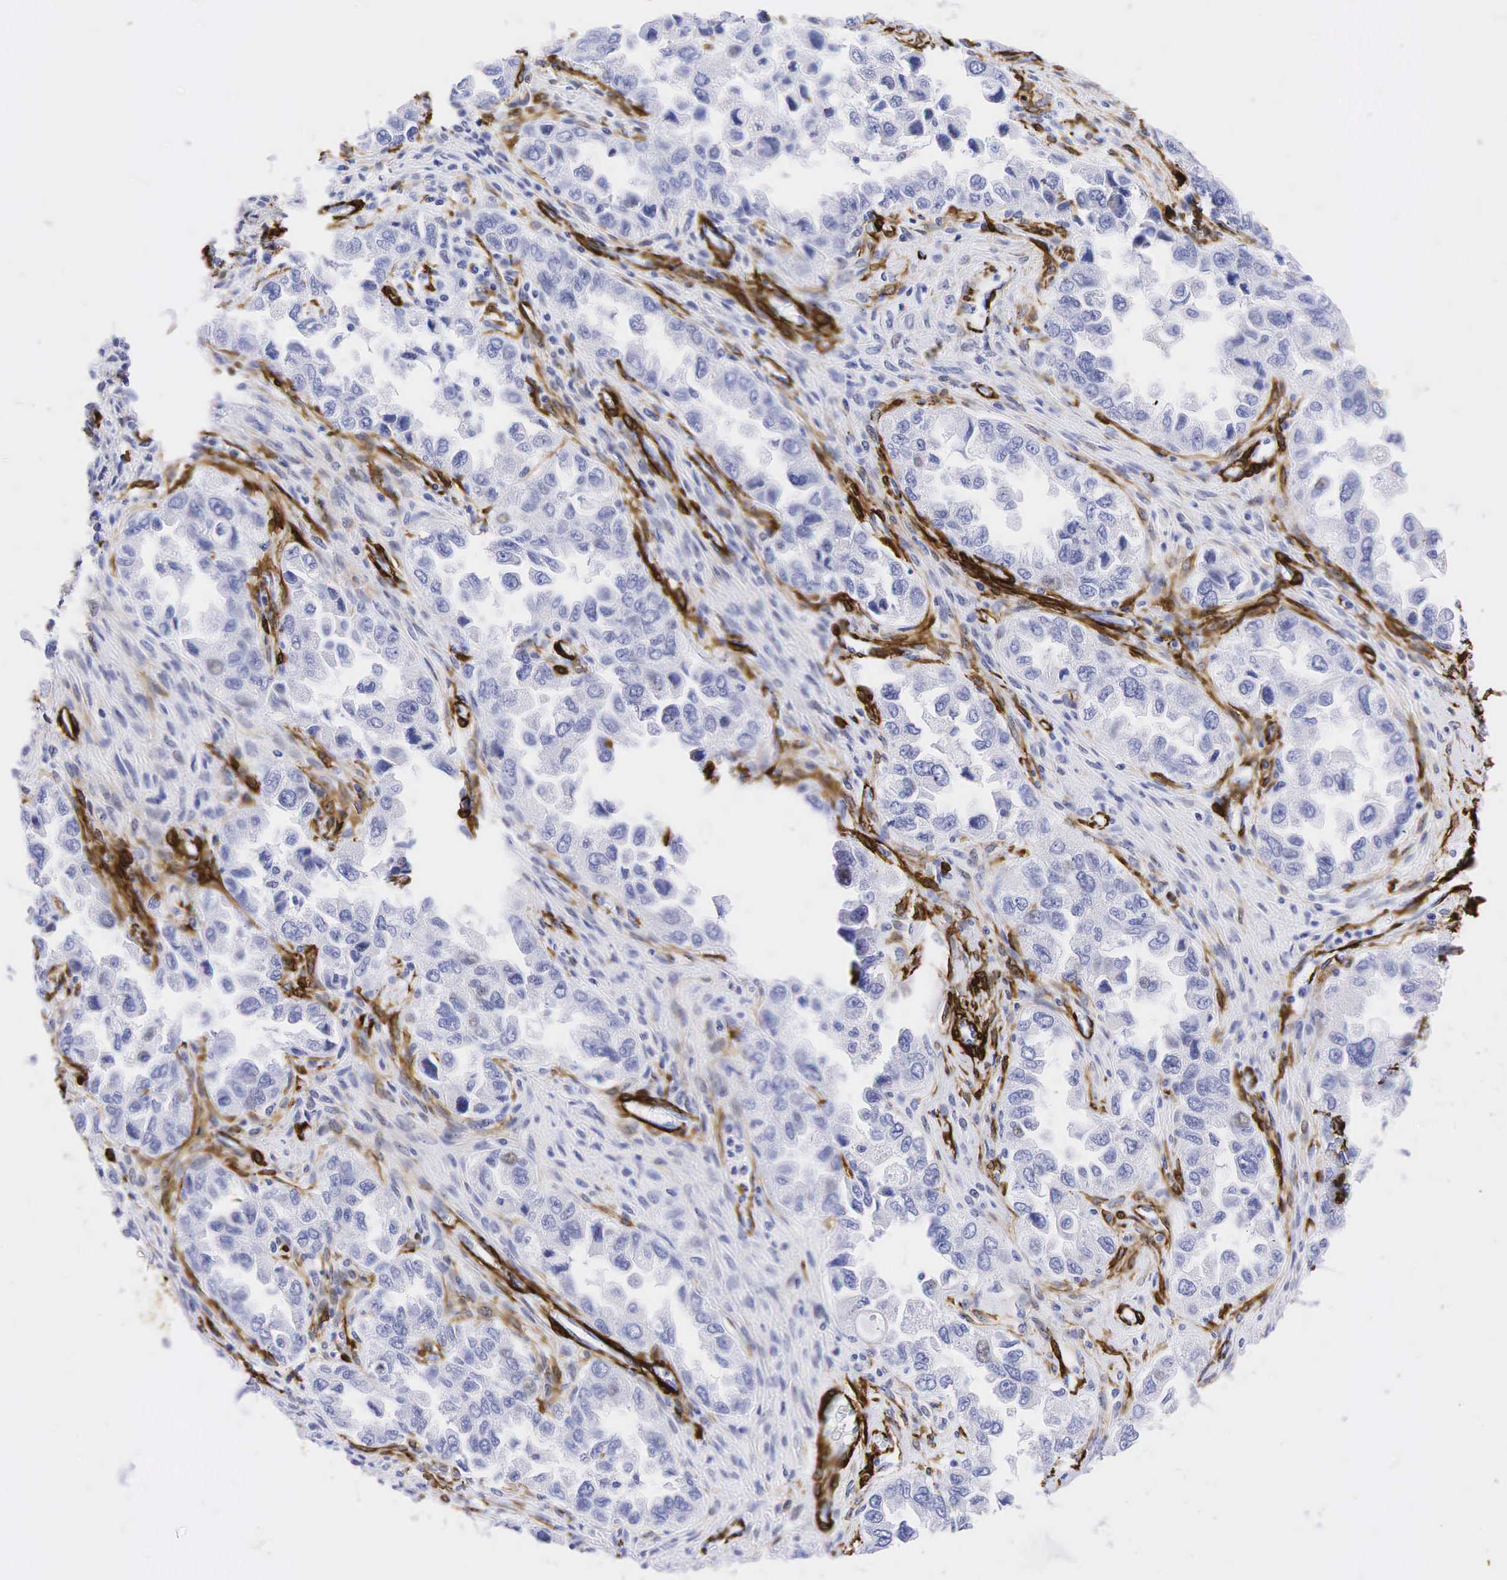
{"staining": {"intensity": "negative", "quantity": "none", "location": "none"}, "tissue": "ovarian cancer", "cell_type": "Tumor cells", "image_type": "cancer", "snomed": [{"axis": "morphology", "description": "Cystadenocarcinoma, serous, NOS"}, {"axis": "topography", "description": "Ovary"}], "caption": "There is no significant expression in tumor cells of ovarian cancer (serous cystadenocarcinoma).", "gene": "ACTA2", "patient": {"sex": "female", "age": 84}}